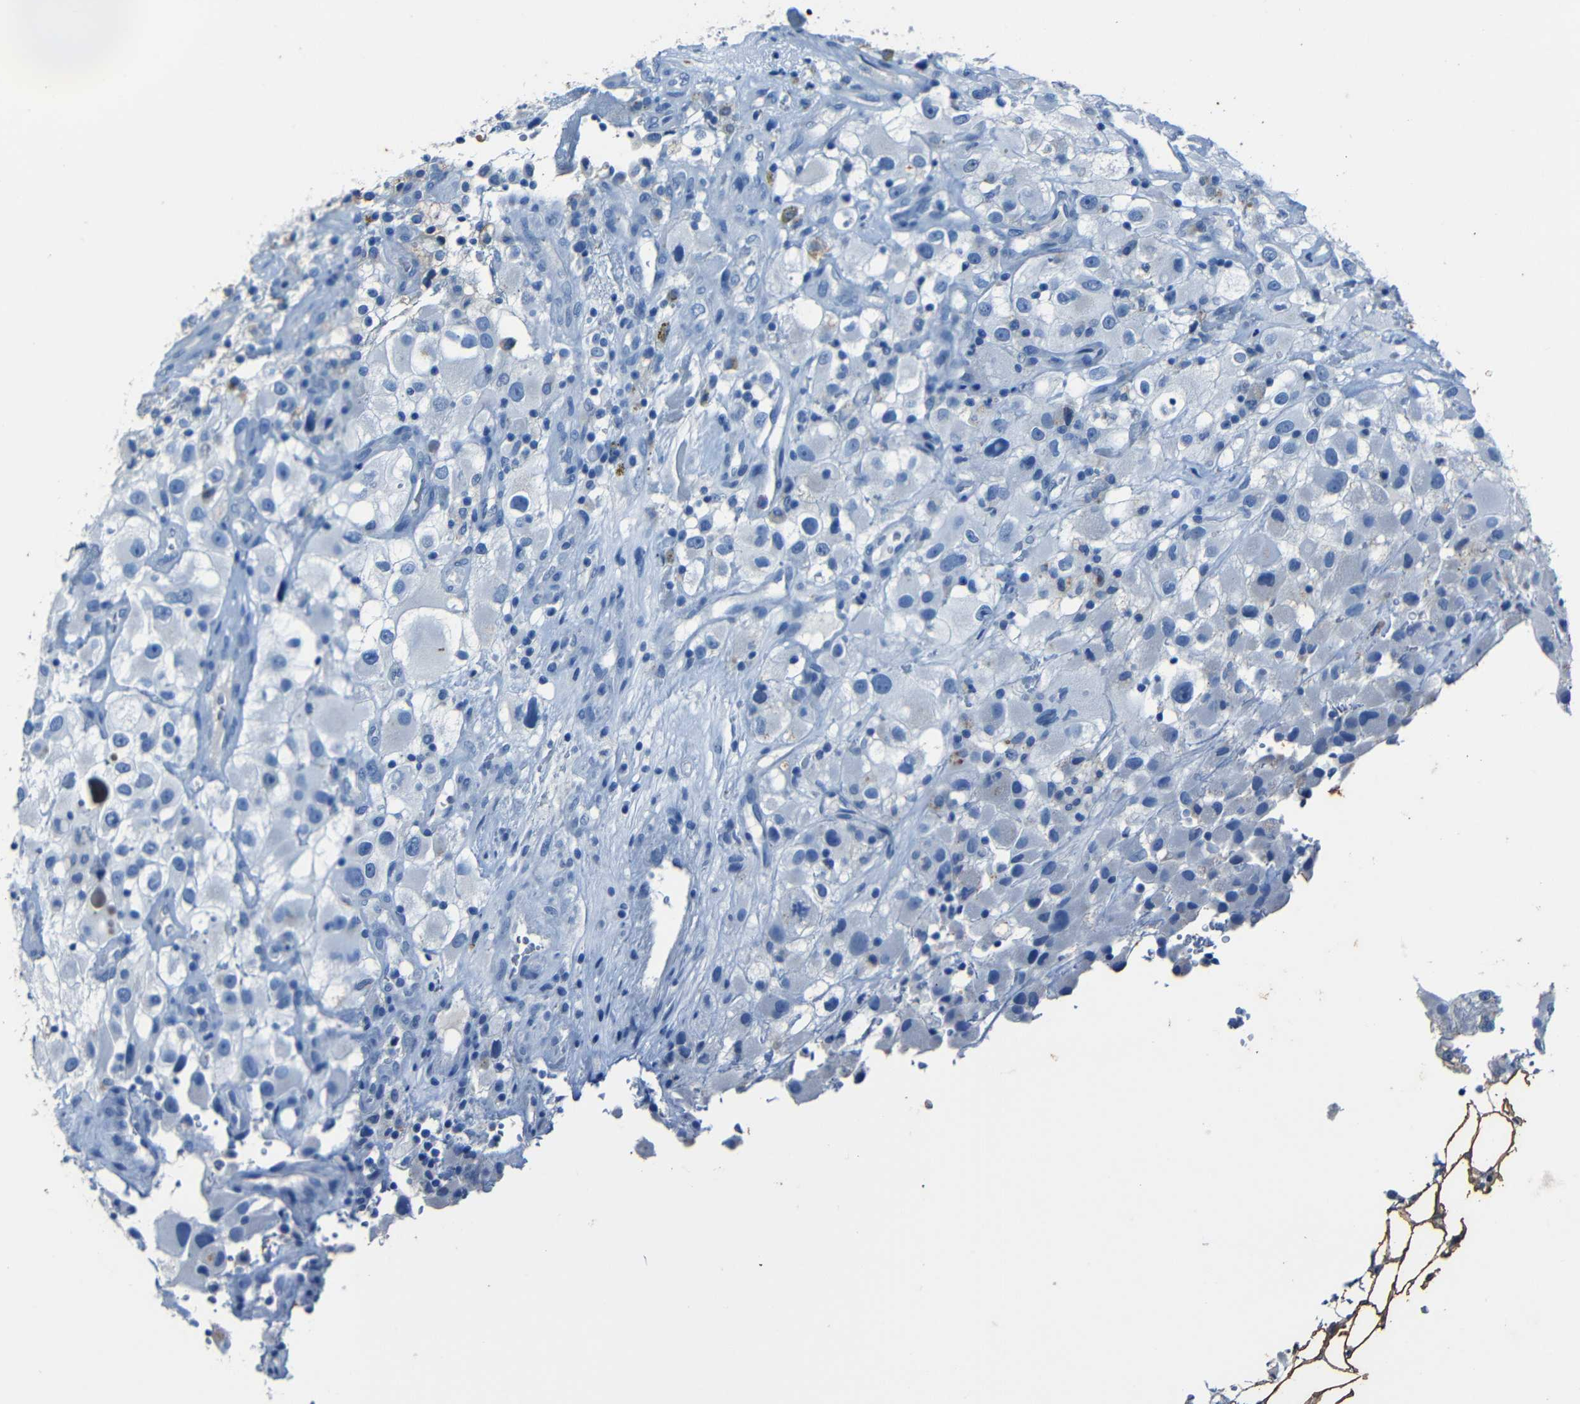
{"staining": {"intensity": "negative", "quantity": "none", "location": "none"}, "tissue": "renal cancer", "cell_type": "Tumor cells", "image_type": "cancer", "snomed": [{"axis": "morphology", "description": "Adenocarcinoma, NOS"}, {"axis": "topography", "description": "Kidney"}], "caption": "Renal adenocarcinoma was stained to show a protein in brown. There is no significant staining in tumor cells.", "gene": "CLDN11", "patient": {"sex": "female", "age": 52}}